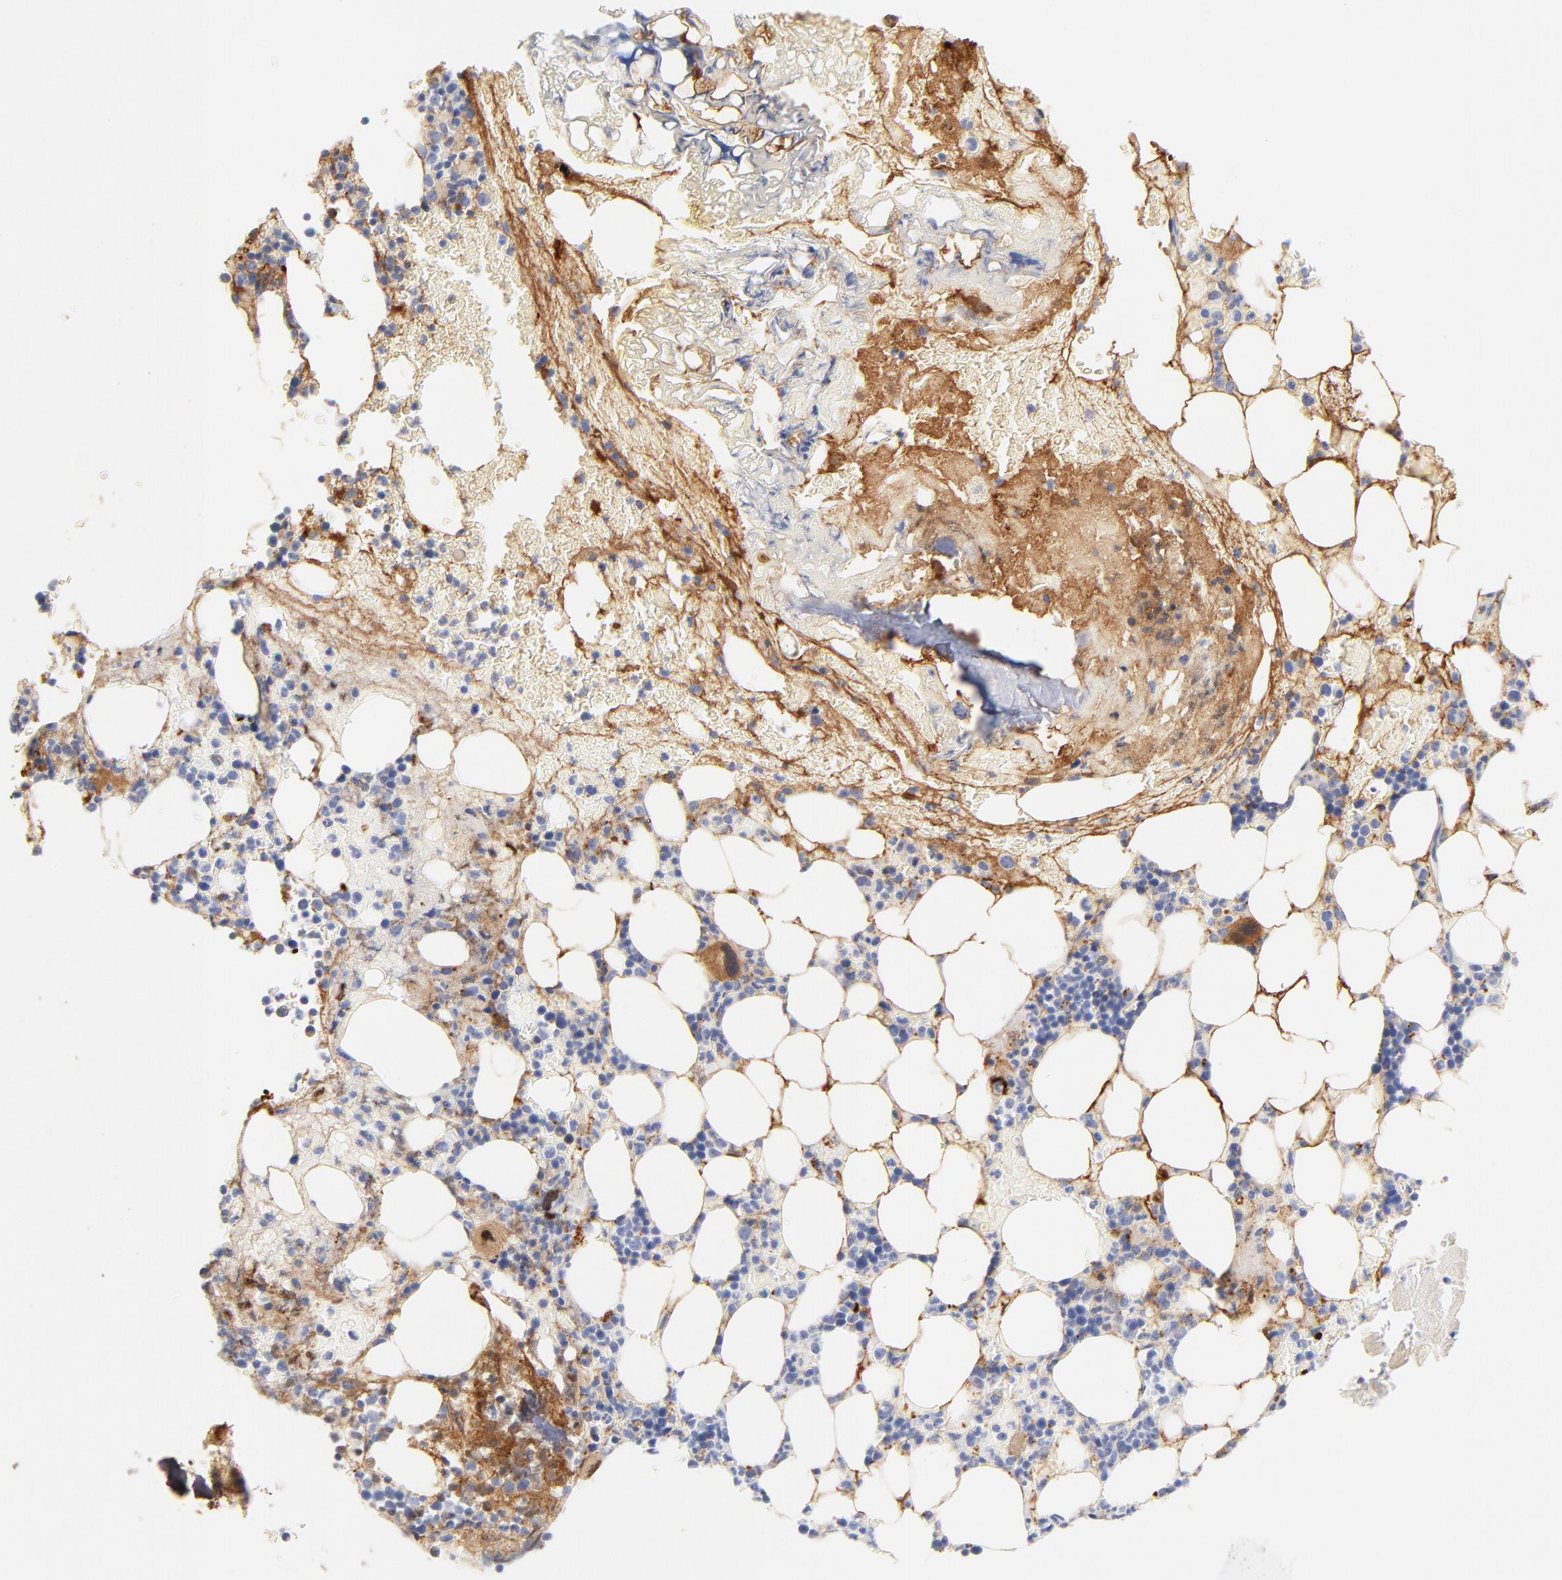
{"staining": {"intensity": "moderate", "quantity": "<25%", "location": "cytoplasmic/membranous"}, "tissue": "bone marrow", "cell_type": "Hematopoietic cells", "image_type": "normal", "snomed": [{"axis": "morphology", "description": "Normal tissue, NOS"}, {"axis": "topography", "description": "Bone marrow"}], "caption": "Hematopoietic cells display low levels of moderate cytoplasmic/membranous staining in about <25% of cells in benign human bone marrow. Nuclei are stained in blue.", "gene": "C3", "patient": {"sex": "female", "age": 73}}